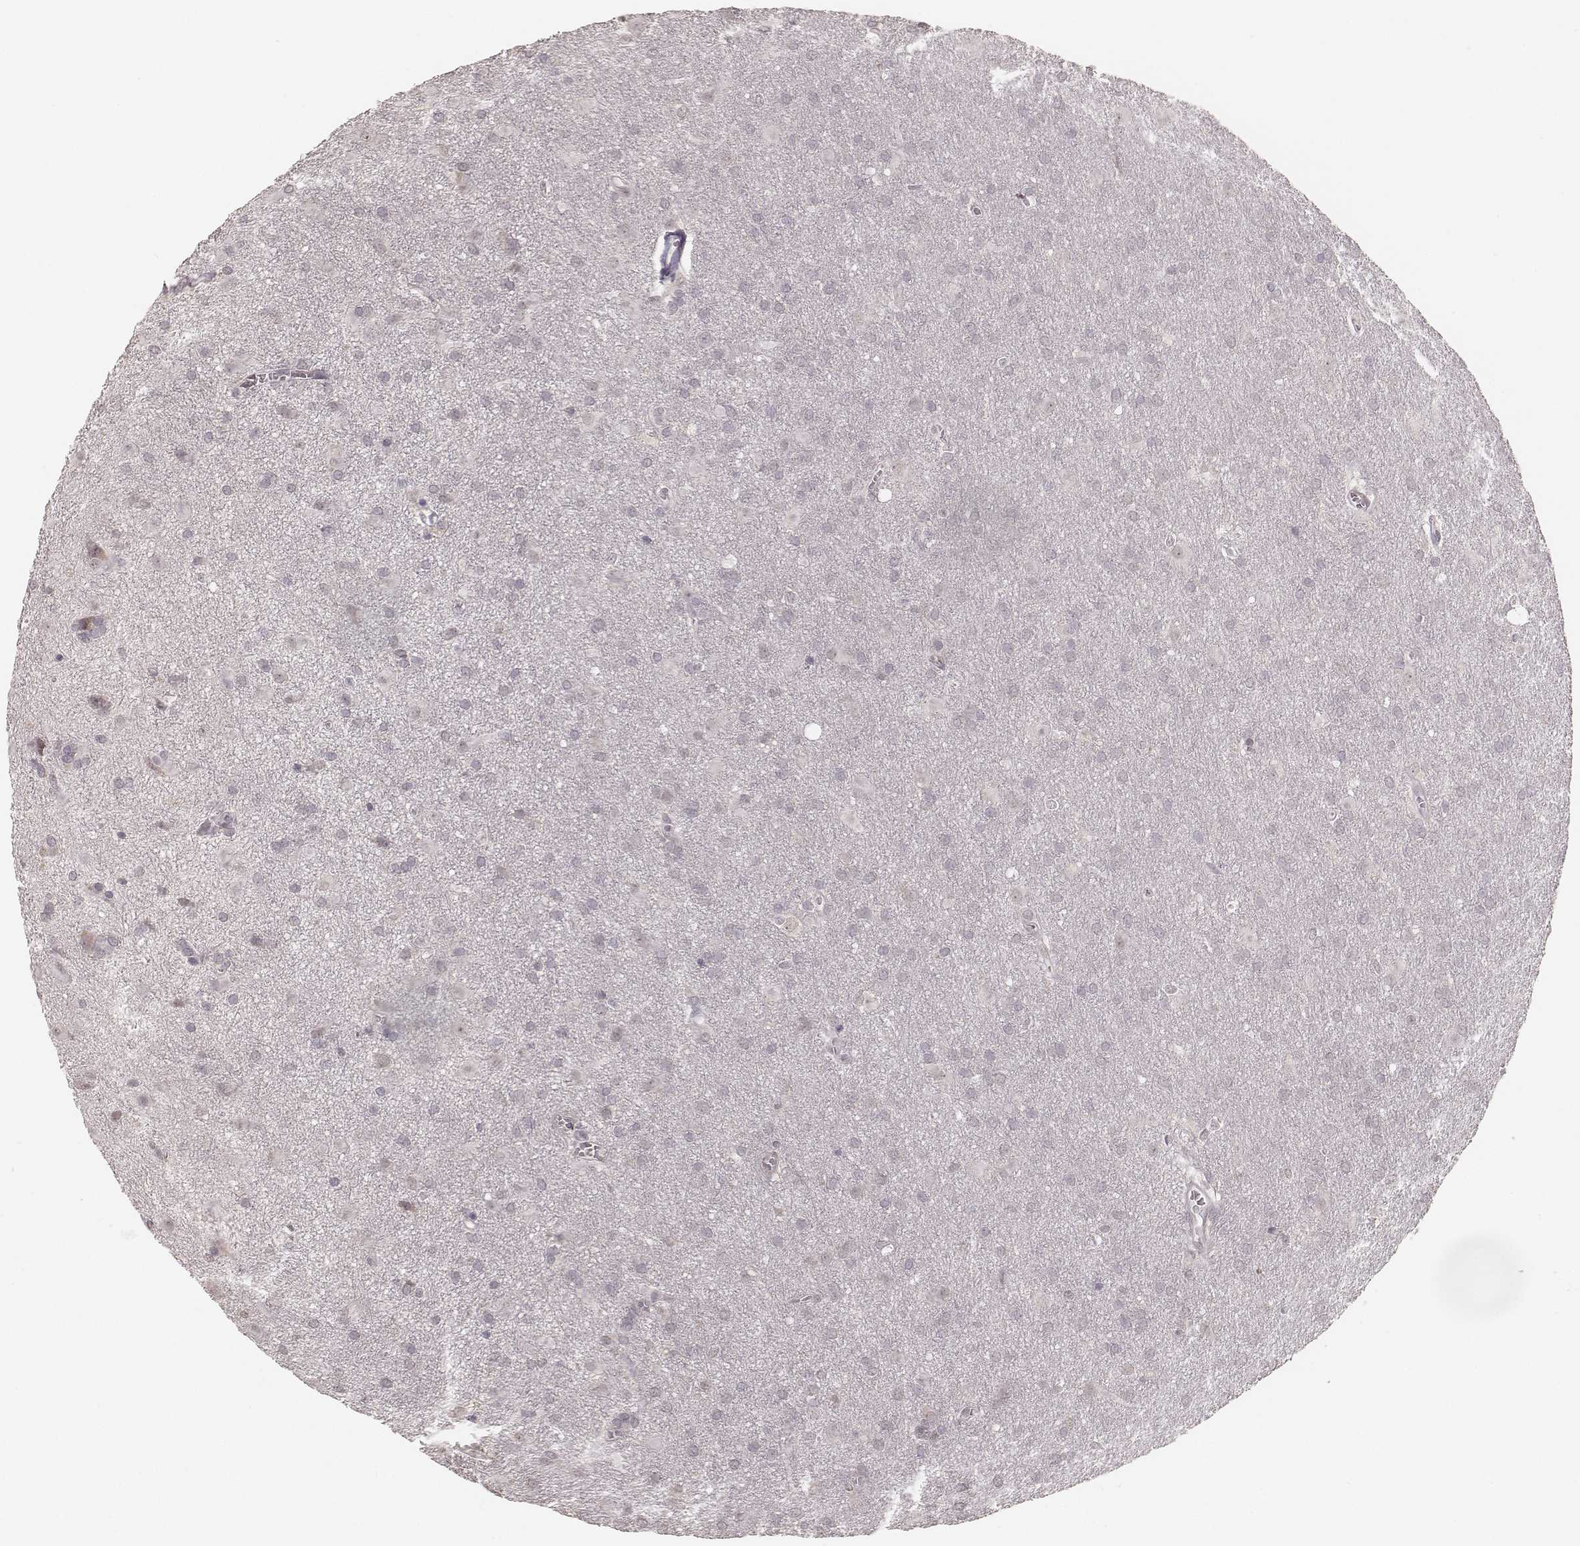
{"staining": {"intensity": "negative", "quantity": "none", "location": "none"}, "tissue": "glioma", "cell_type": "Tumor cells", "image_type": "cancer", "snomed": [{"axis": "morphology", "description": "Glioma, malignant, Low grade"}, {"axis": "topography", "description": "Brain"}], "caption": "DAB (3,3'-diaminobenzidine) immunohistochemical staining of malignant glioma (low-grade) exhibits no significant expression in tumor cells. Brightfield microscopy of IHC stained with DAB (3,3'-diaminobenzidine) (brown) and hematoxylin (blue), captured at high magnification.", "gene": "LY6K", "patient": {"sex": "male", "age": 58}}